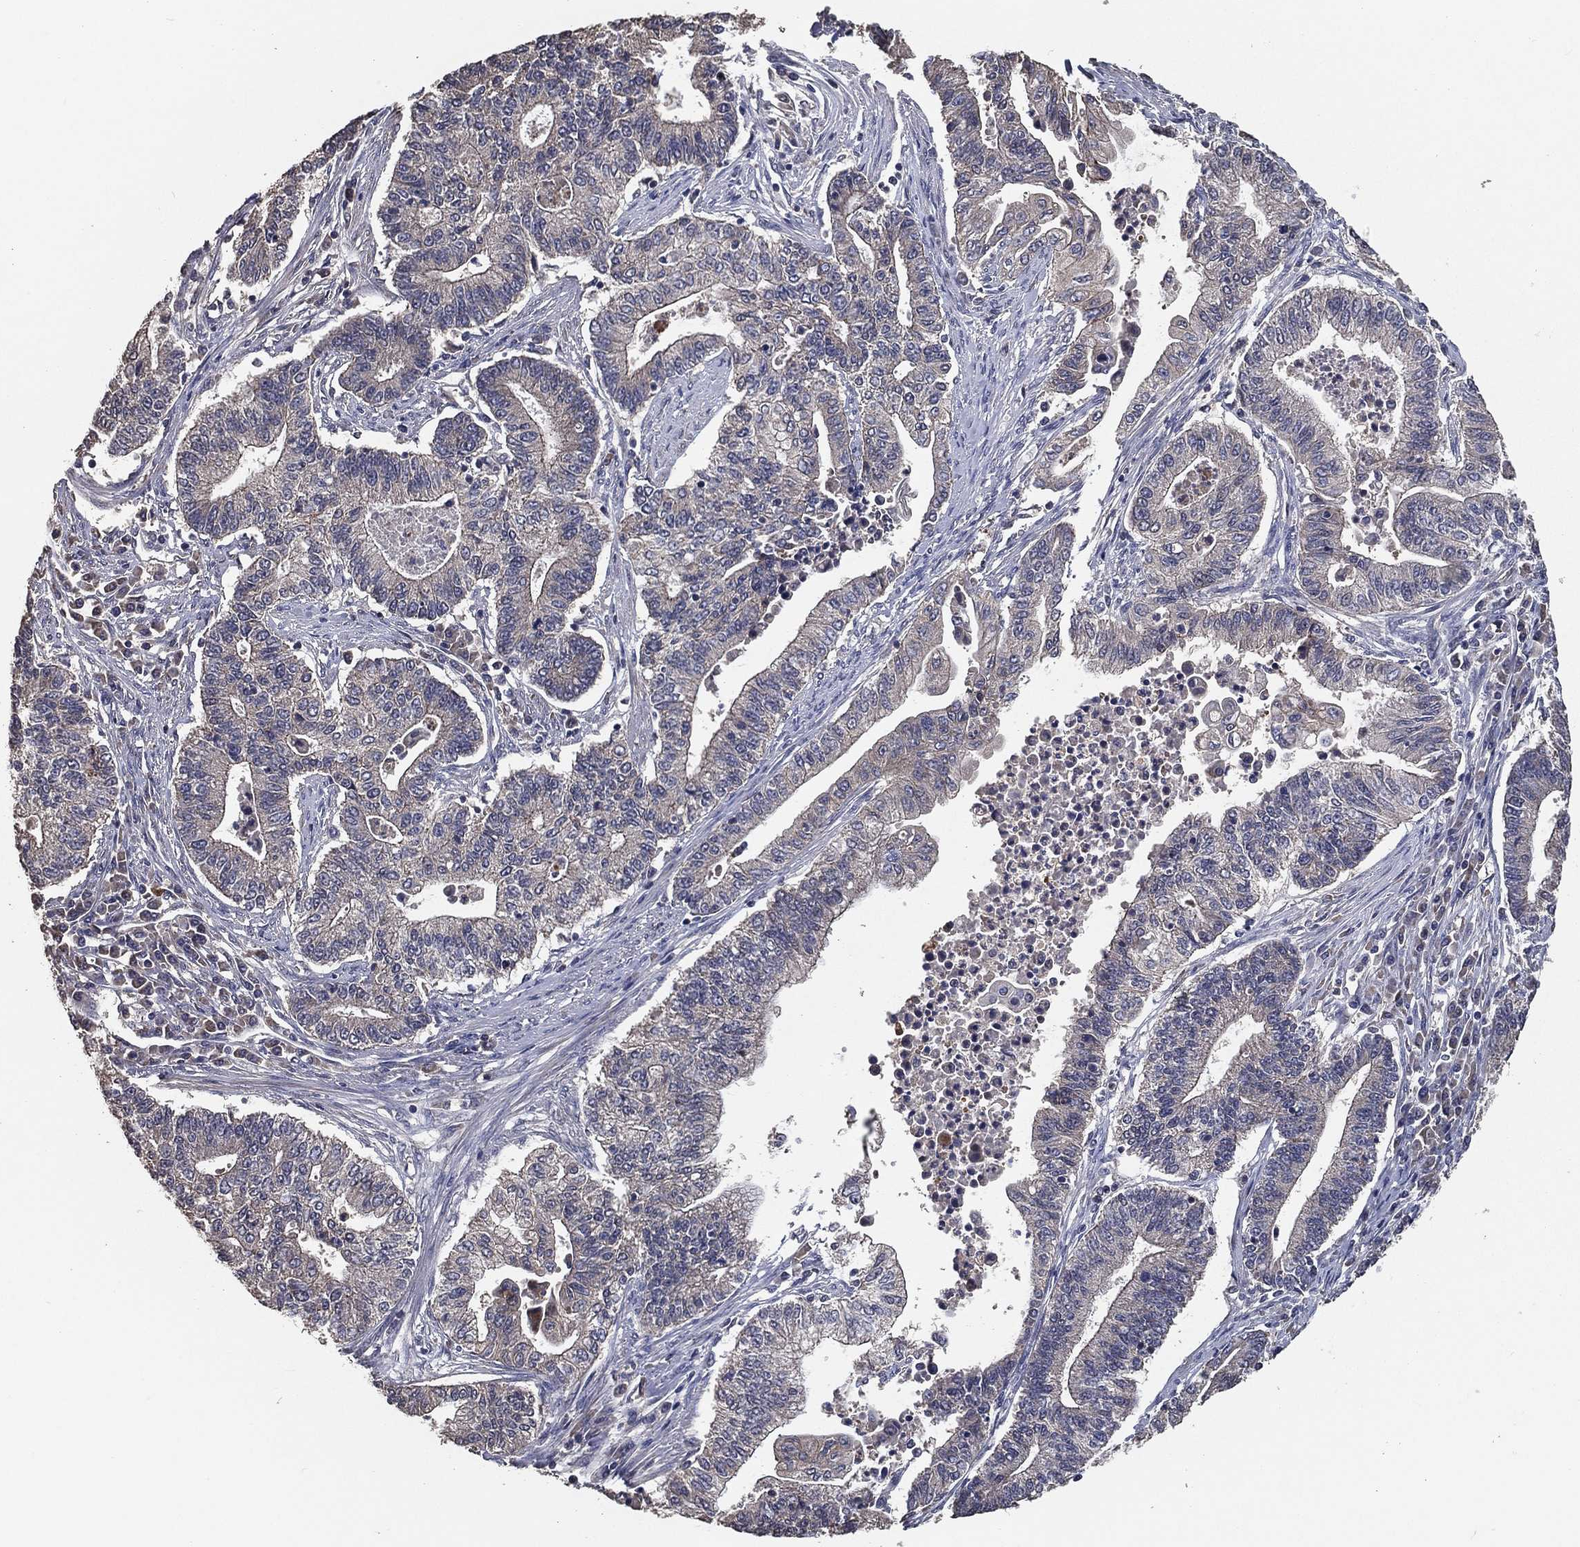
{"staining": {"intensity": "negative", "quantity": "none", "location": "none"}, "tissue": "endometrial cancer", "cell_type": "Tumor cells", "image_type": "cancer", "snomed": [{"axis": "morphology", "description": "Adenocarcinoma, NOS"}, {"axis": "topography", "description": "Uterus"}, {"axis": "topography", "description": "Endometrium"}], "caption": "The immunohistochemistry (IHC) micrograph has no significant positivity in tumor cells of endometrial adenocarcinoma tissue. (DAB immunohistochemistry visualized using brightfield microscopy, high magnification).", "gene": "PCNT", "patient": {"sex": "female", "age": 54}}